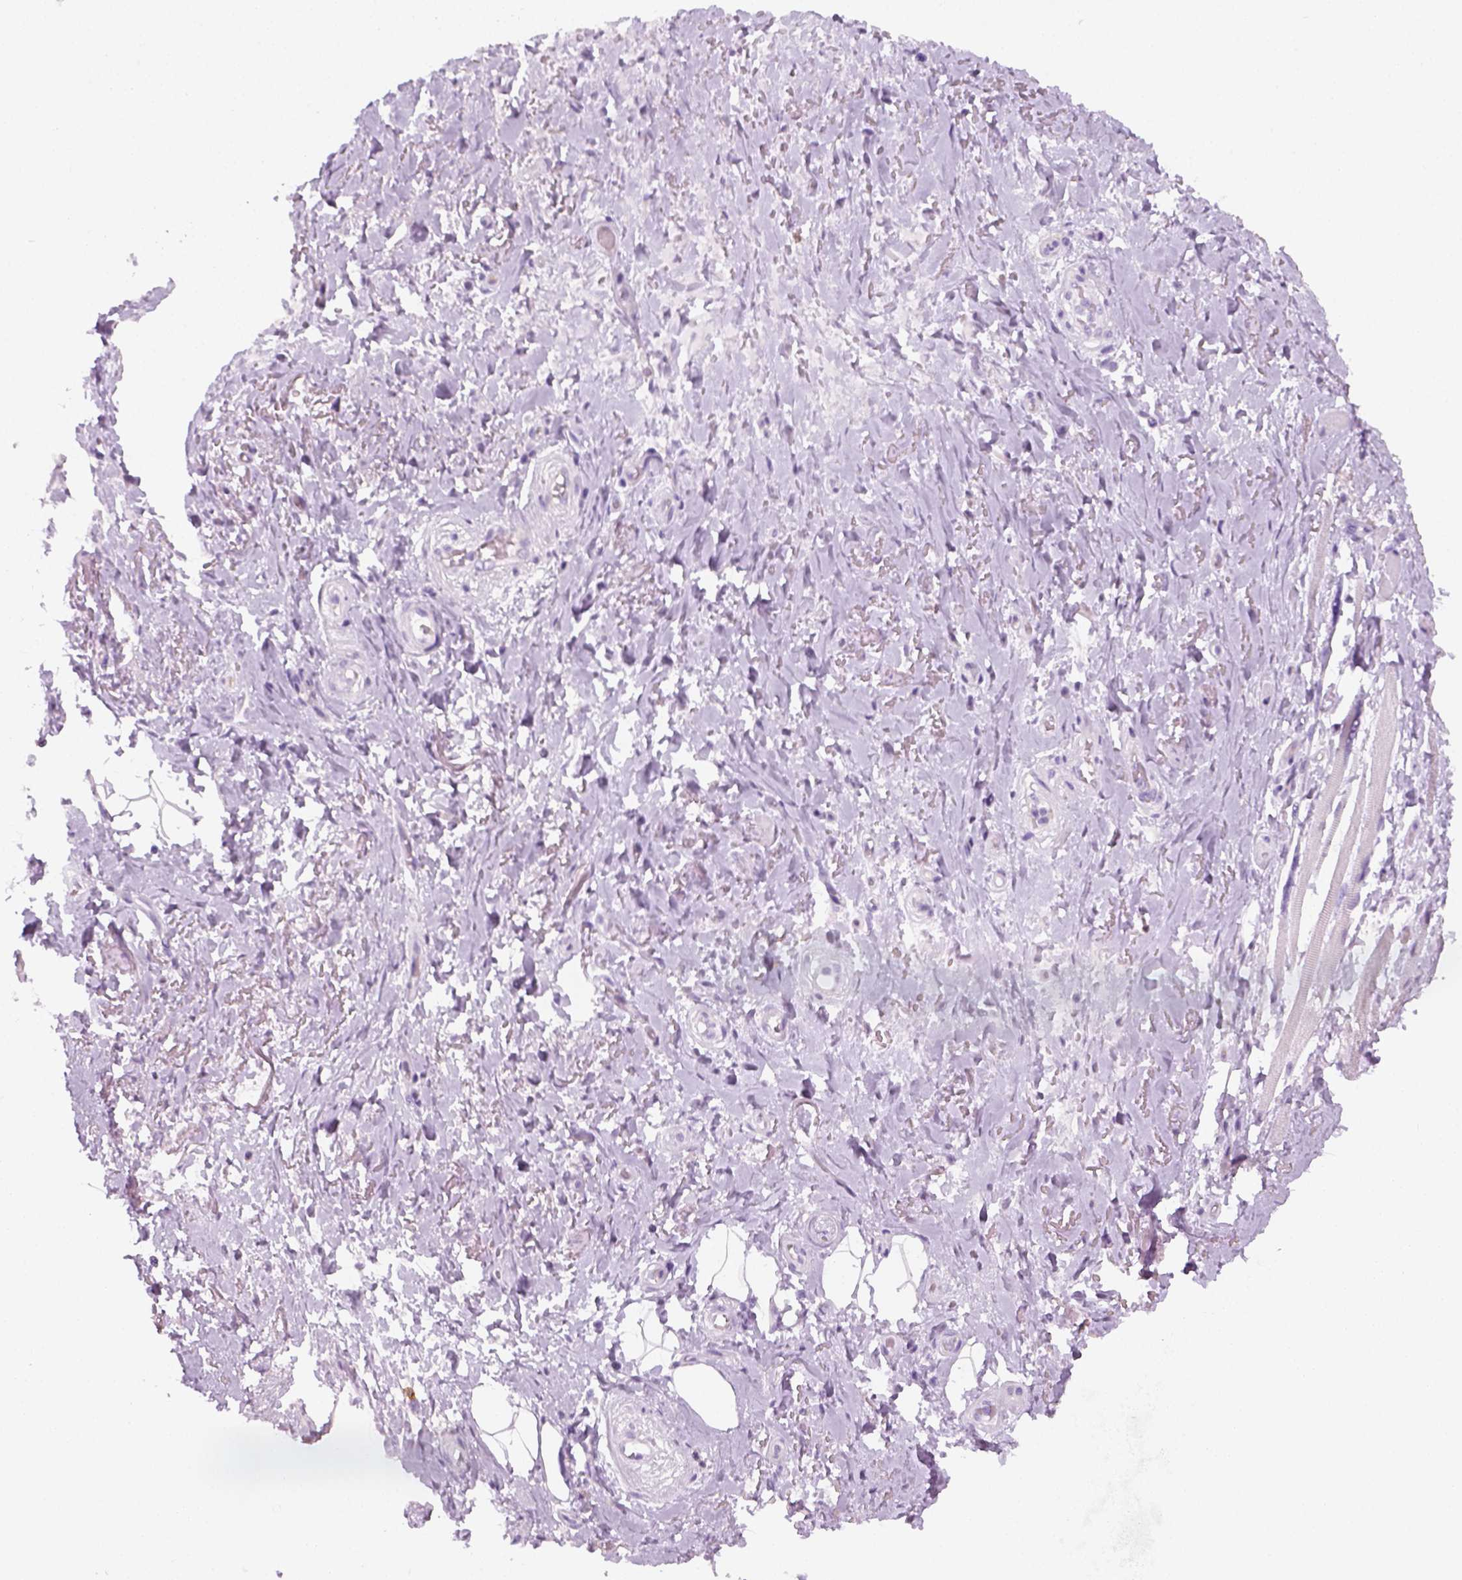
{"staining": {"intensity": "negative", "quantity": "none", "location": "none"}, "tissue": "adipose tissue", "cell_type": "Adipocytes", "image_type": "normal", "snomed": [{"axis": "morphology", "description": "Normal tissue, NOS"}, {"axis": "topography", "description": "Anal"}, {"axis": "topography", "description": "Peripheral nerve tissue"}], "caption": "Immunohistochemistry image of normal adipose tissue: adipose tissue stained with DAB exhibits no significant protein expression in adipocytes.", "gene": "AQP3", "patient": {"sex": "male", "age": 53}}